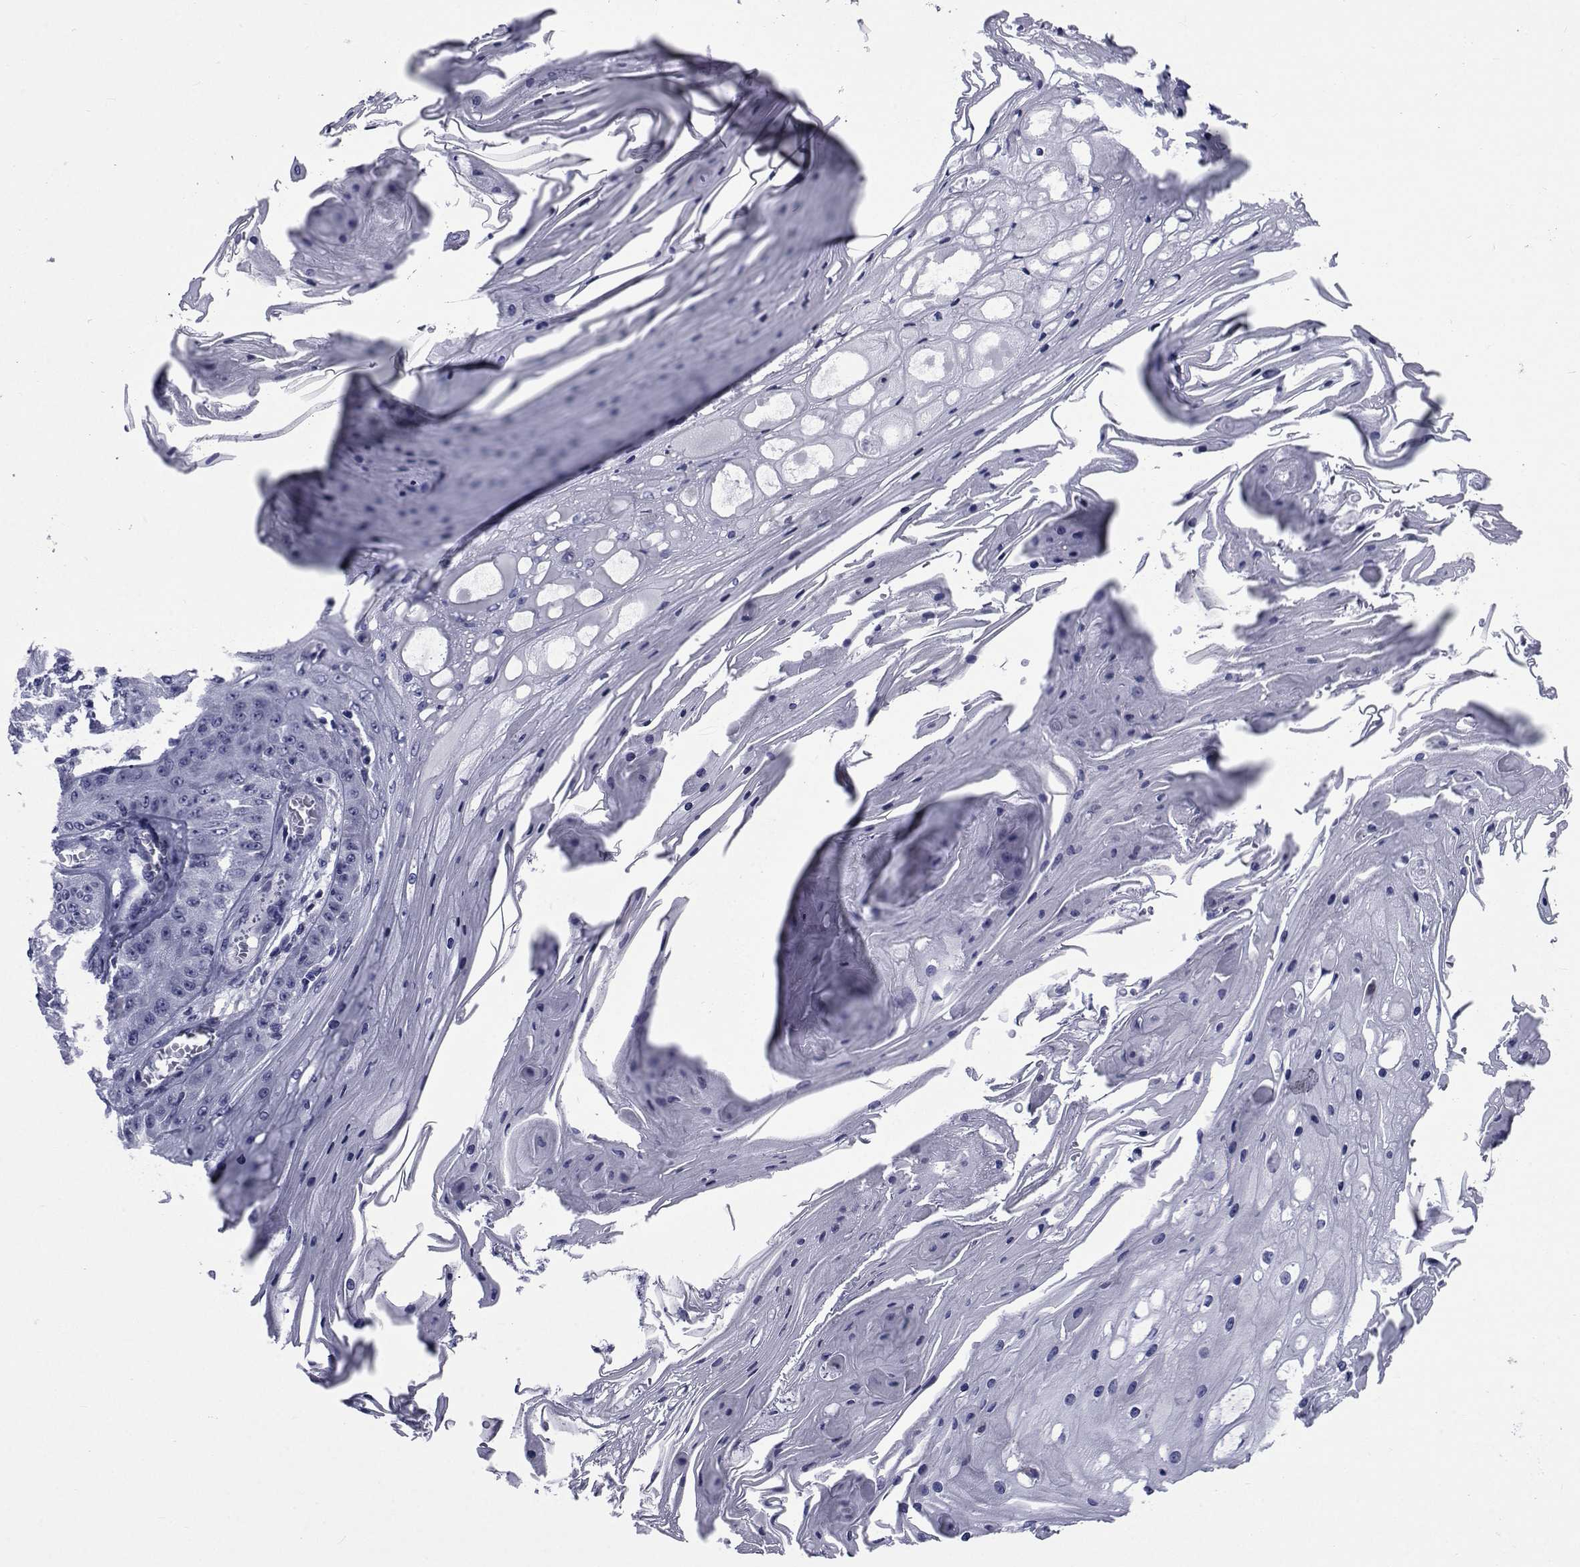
{"staining": {"intensity": "negative", "quantity": "none", "location": "none"}, "tissue": "skin cancer", "cell_type": "Tumor cells", "image_type": "cancer", "snomed": [{"axis": "morphology", "description": "Squamous cell carcinoma, NOS"}, {"axis": "topography", "description": "Skin"}], "caption": "IHC image of skin cancer (squamous cell carcinoma) stained for a protein (brown), which shows no staining in tumor cells.", "gene": "ROPN1", "patient": {"sex": "male", "age": 70}}